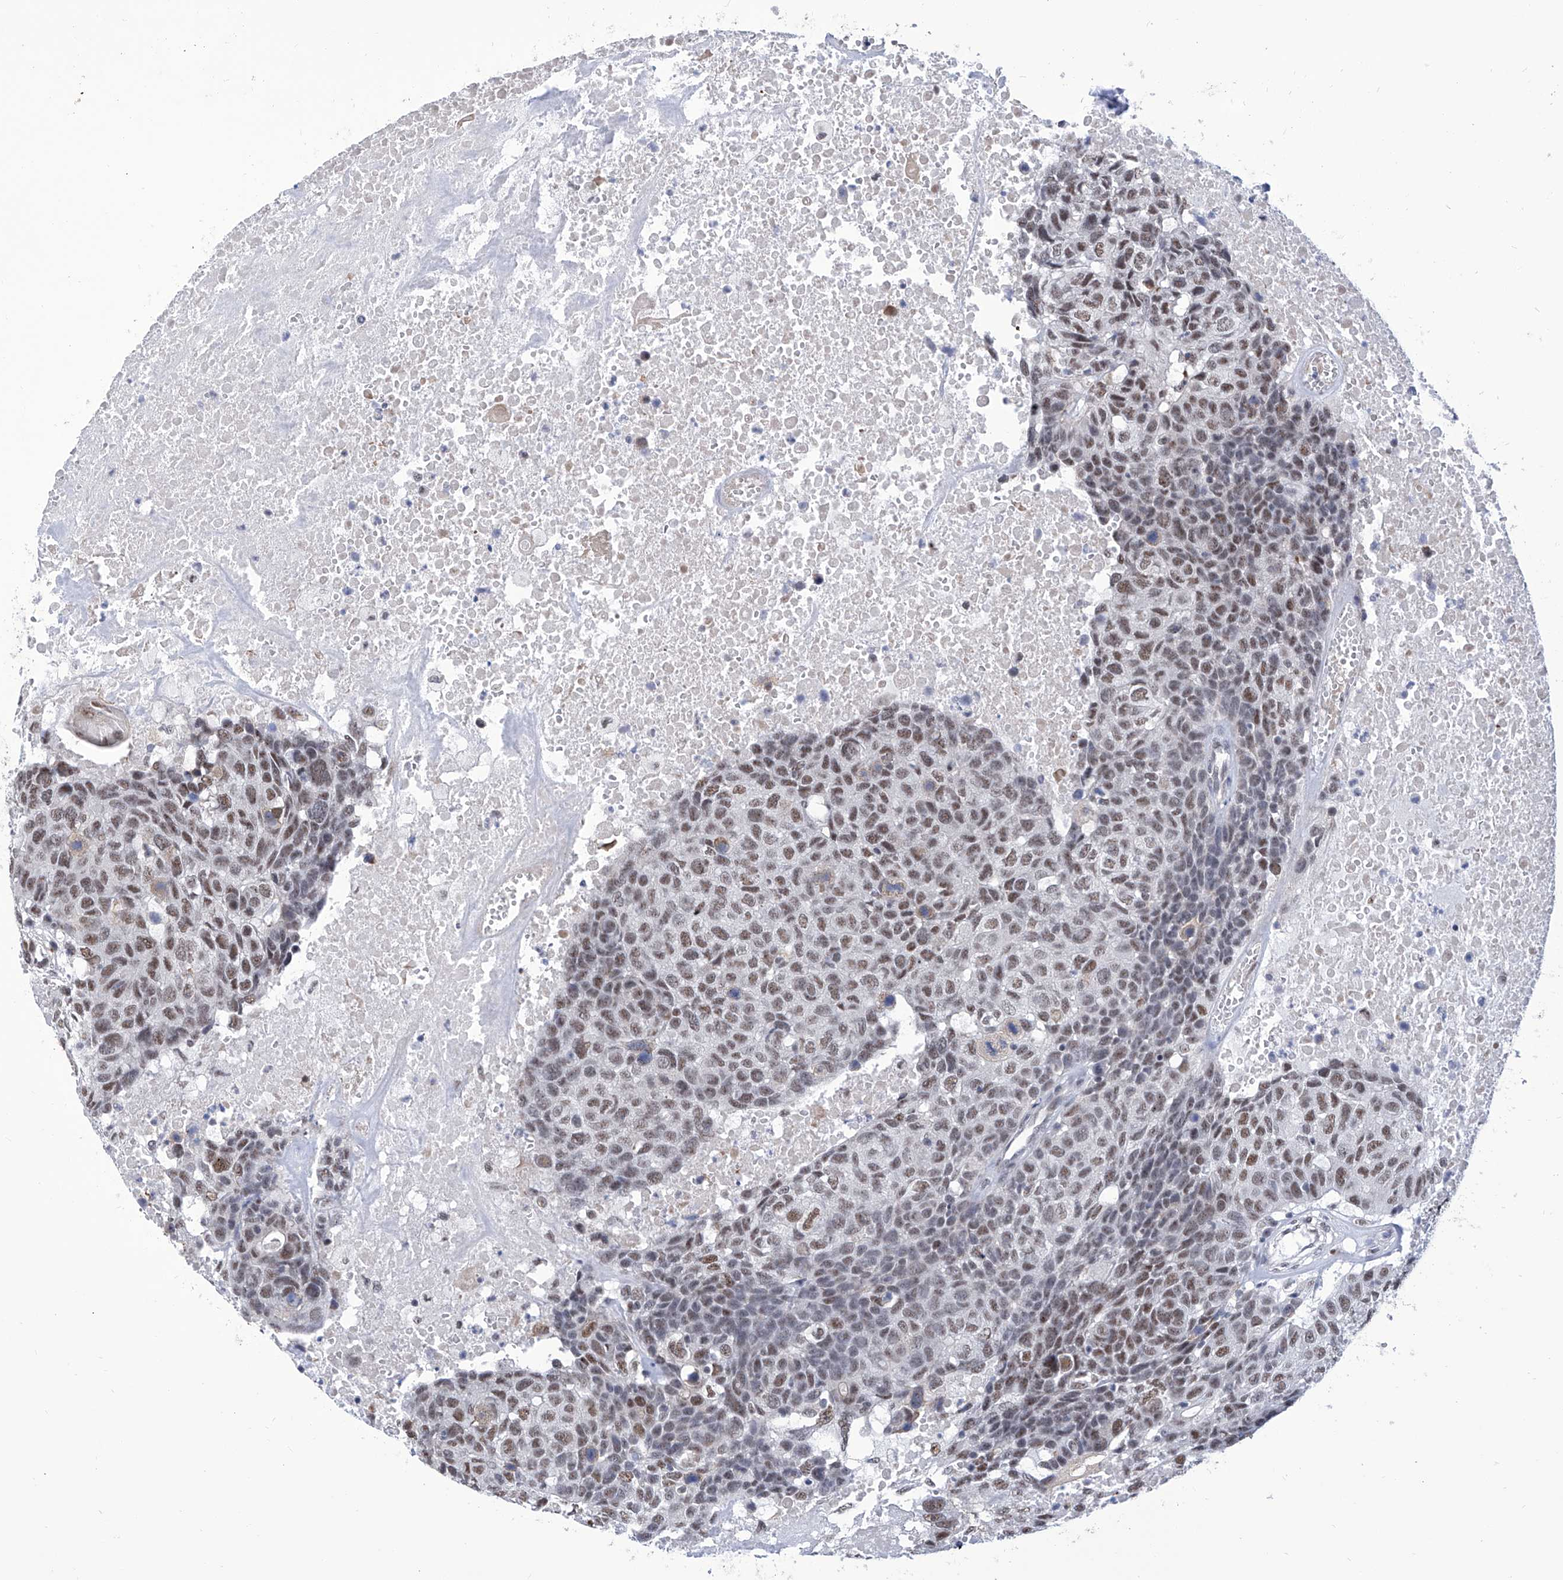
{"staining": {"intensity": "weak", "quantity": ">75%", "location": "nuclear"}, "tissue": "head and neck cancer", "cell_type": "Tumor cells", "image_type": "cancer", "snomed": [{"axis": "morphology", "description": "Squamous cell carcinoma, NOS"}, {"axis": "topography", "description": "Head-Neck"}], "caption": "Immunohistochemical staining of squamous cell carcinoma (head and neck) shows low levels of weak nuclear positivity in about >75% of tumor cells.", "gene": "SART1", "patient": {"sex": "male", "age": 66}}